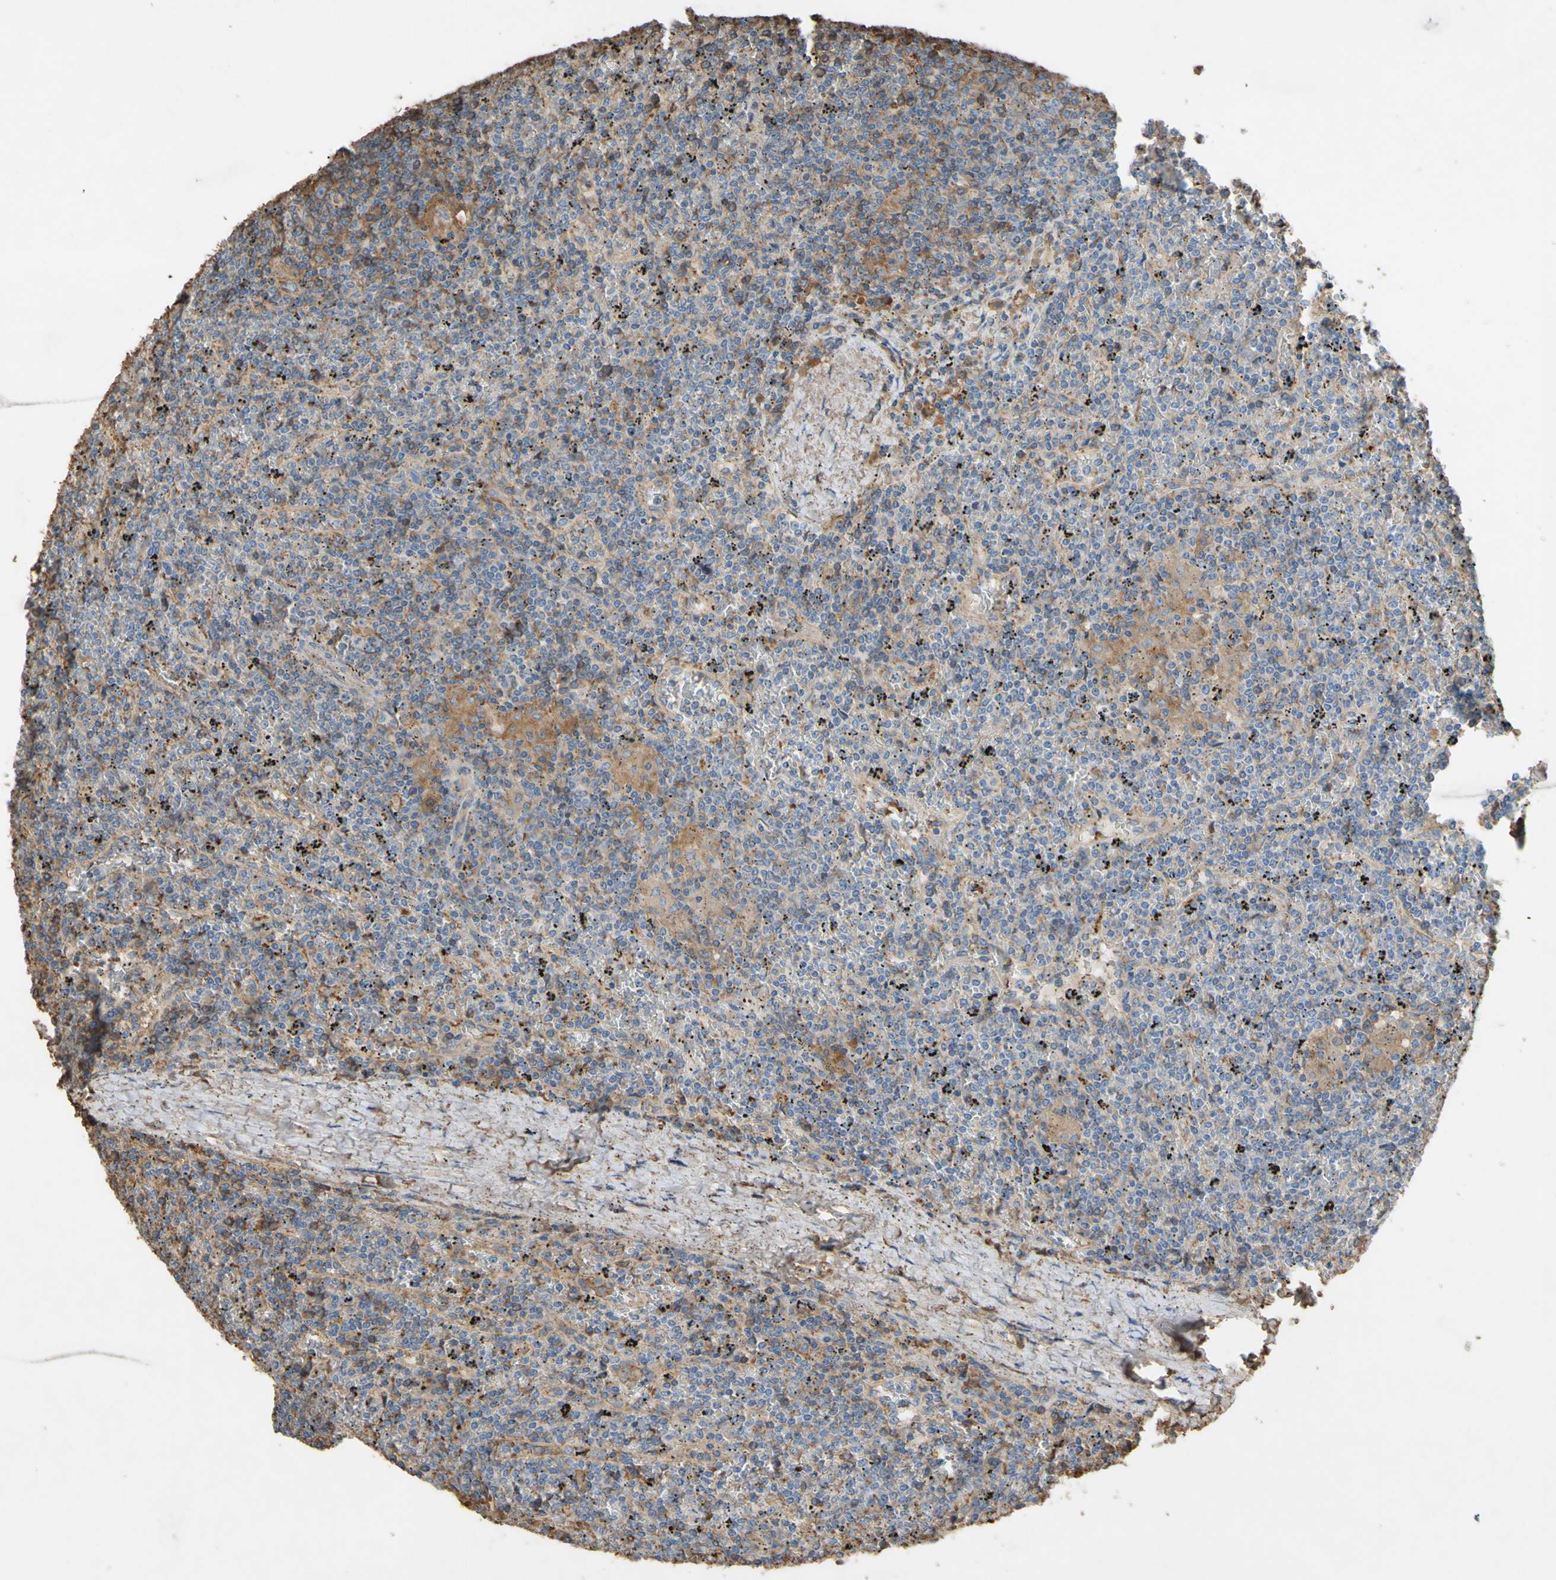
{"staining": {"intensity": "weak", "quantity": "25%-75%", "location": "cytoplasmic/membranous"}, "tissue": "lymphoma", "cell_type": "Tumor cells", "image_type": "cancer", "snomed": [{"axis": "morphology", "description": "Malignant lymphoma, non-Hodgkin's type, Low grade"}, {"axis": "topography", "description": "Spleen"}], "caption": "IHC of human lymphoma reveals low levels of weak cytoplasmic/membranous expression in about 25%-75% of tumor cells. (DAB IHC, brown staining for protein, blue staining for nuclei).", "gene": "PTGDS", "patient": {"sex": "female", "age": 19}}